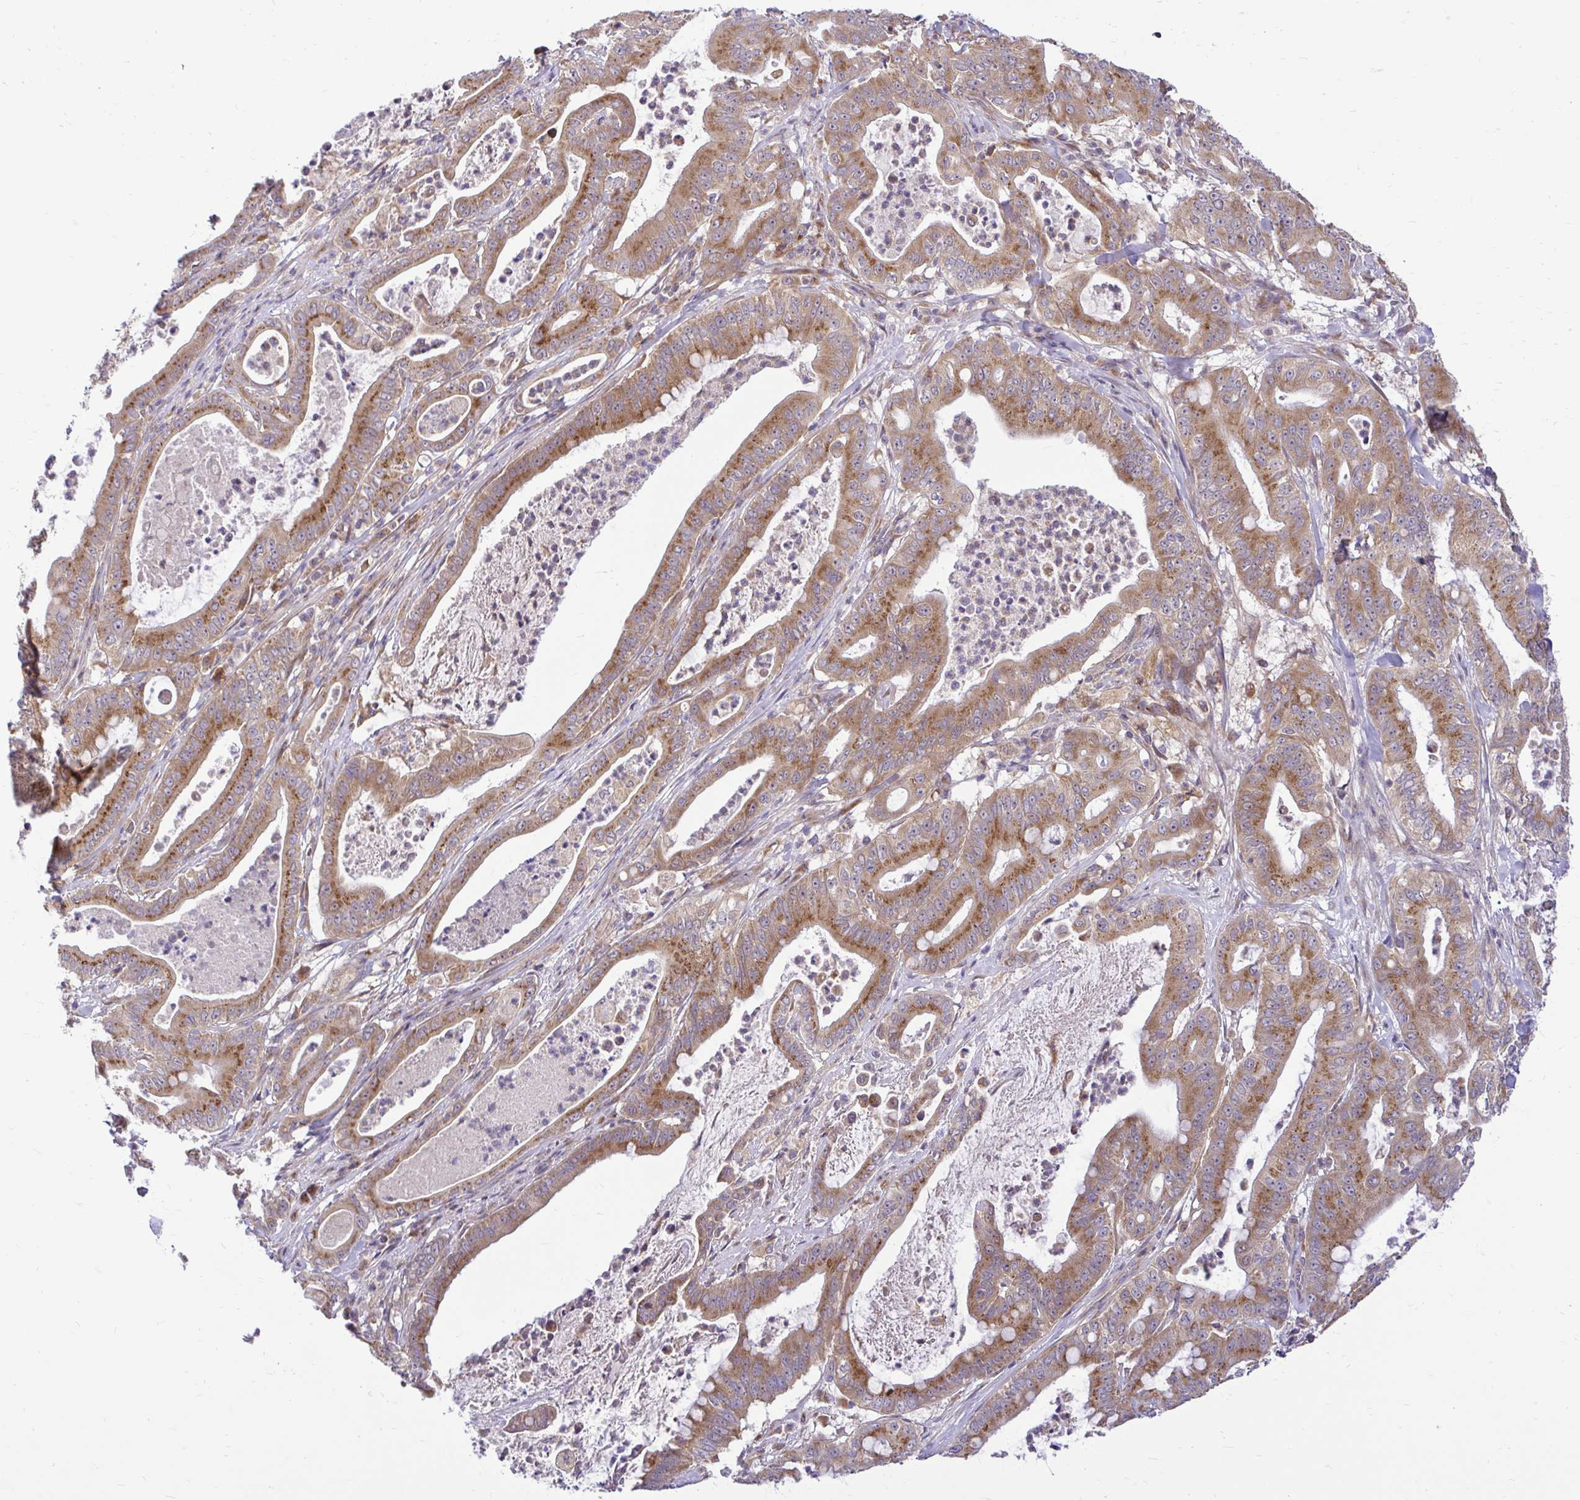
{"staining": {"intensity": "moderate", "quantity": ">75%", "location": "cytoplasmic/membranous"}, "tissue": "pancreatic cancer", "cell_type": "Tumor cells", "image_type": "cancer", "snomed": [{"axis": "morphology", "description": "Adenocarcinoma, NOS"}, {"axis": "topography", "description": "Pancreas"}], "caption": "IHC micrograph of human pancreatic adenocarcinoma stained for a protein (brown), which shows medium levels of moderate cytoplasmic/membranous positivity in approximately >75% of tumor cells.", "gene": "VTI1B", "patient": {"sex": "male", "age": 71}}